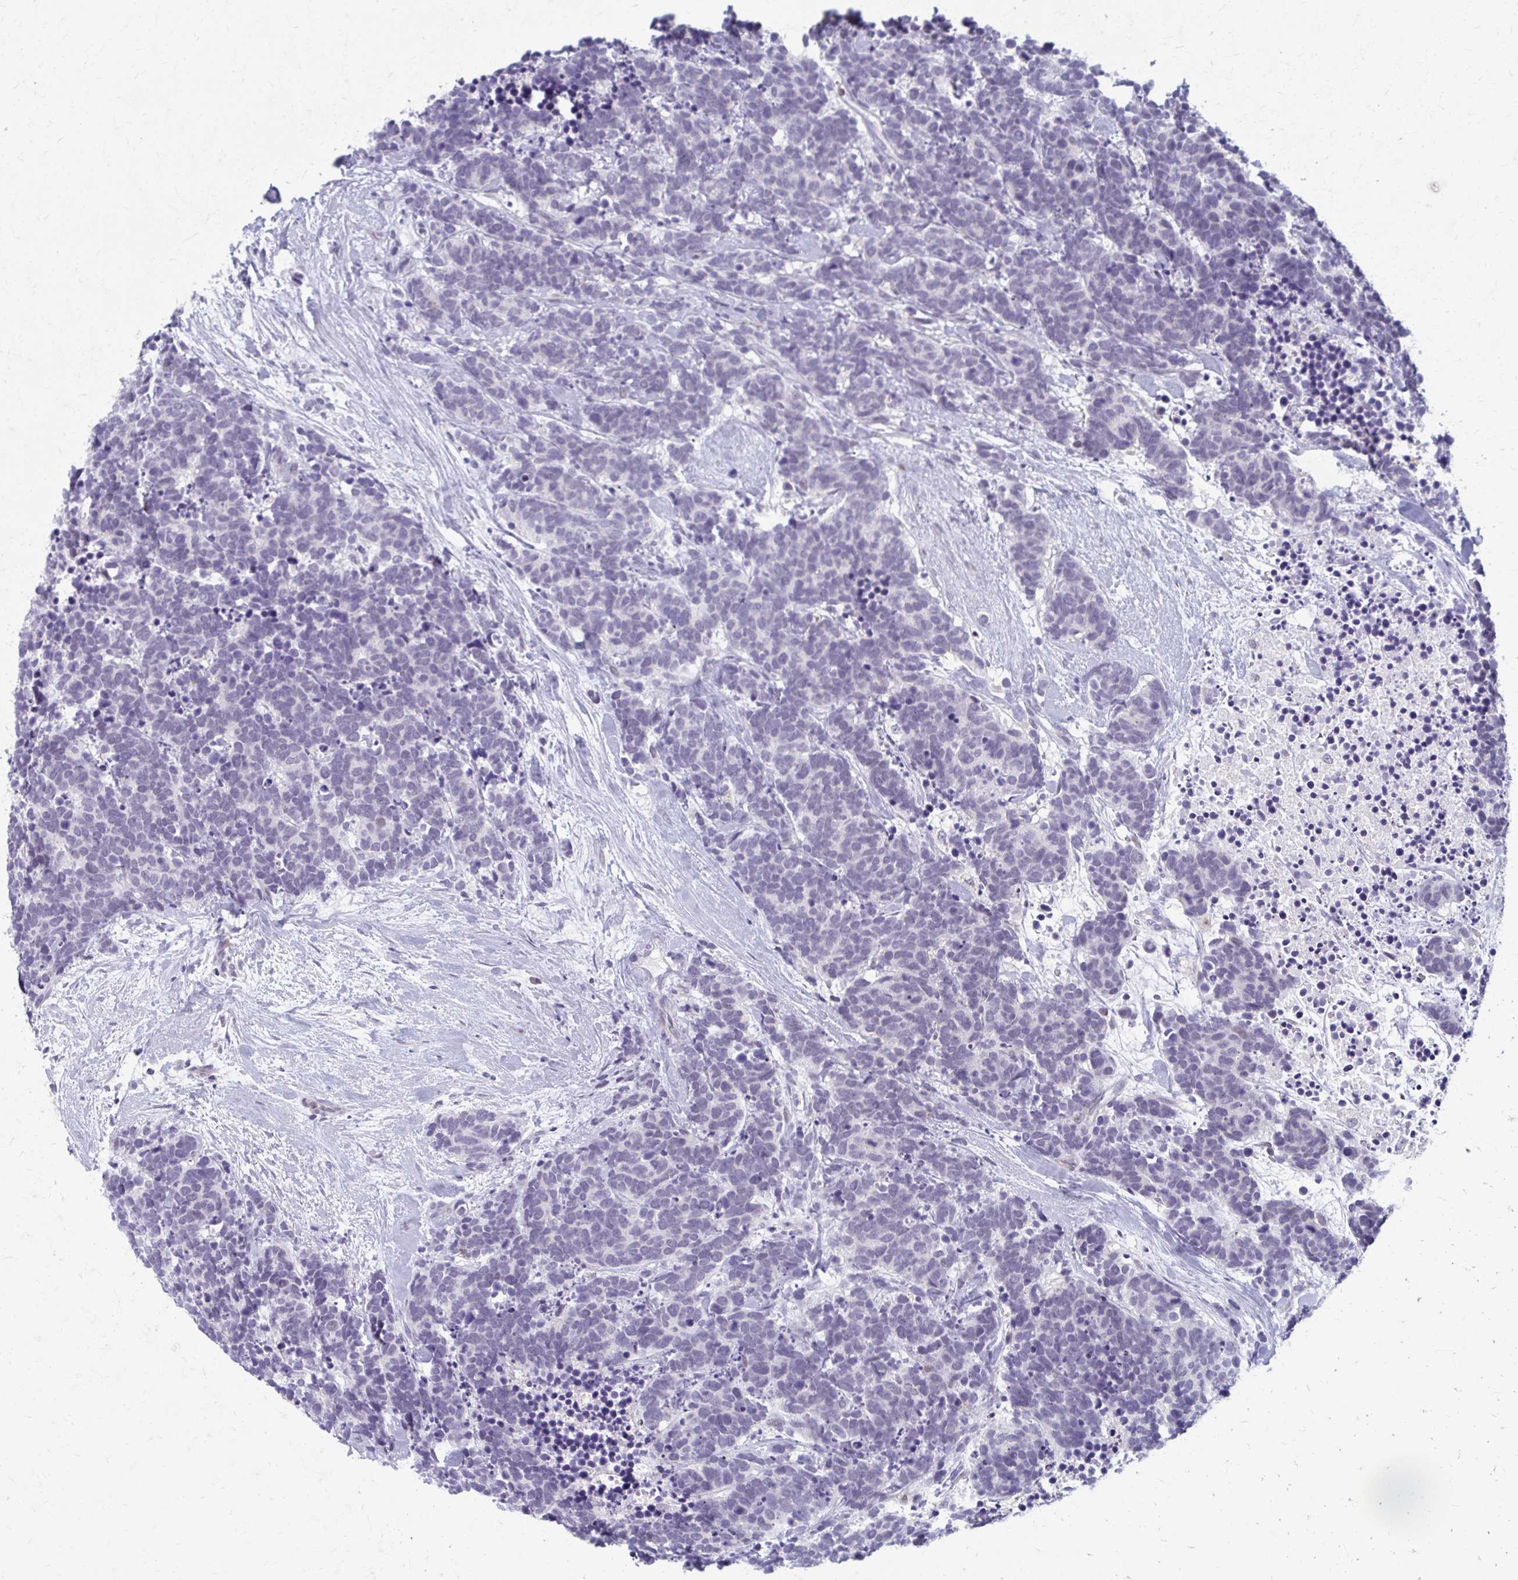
{"staining": {"intensity": "negative", "quantity": "none", "location": "none"}, "tissue": "carcinoid", "cell_type": "Tumor cells", "image_type": "cancer", "snomed": [{"axis": "morphology", "description": "Carcinoma, NOS"}, {"axis": "morphology", "description": "Carcinoid, malignant, NOS"}, {"axis": "topography", "description": "Prostate"}], "caption": "An IHC photomicrograph of carcinoma is shown. There is no staining in tumor cells of carcinoma.", "gene": "ABHD16B", "patient": {"sex": "male", "age": 57}}